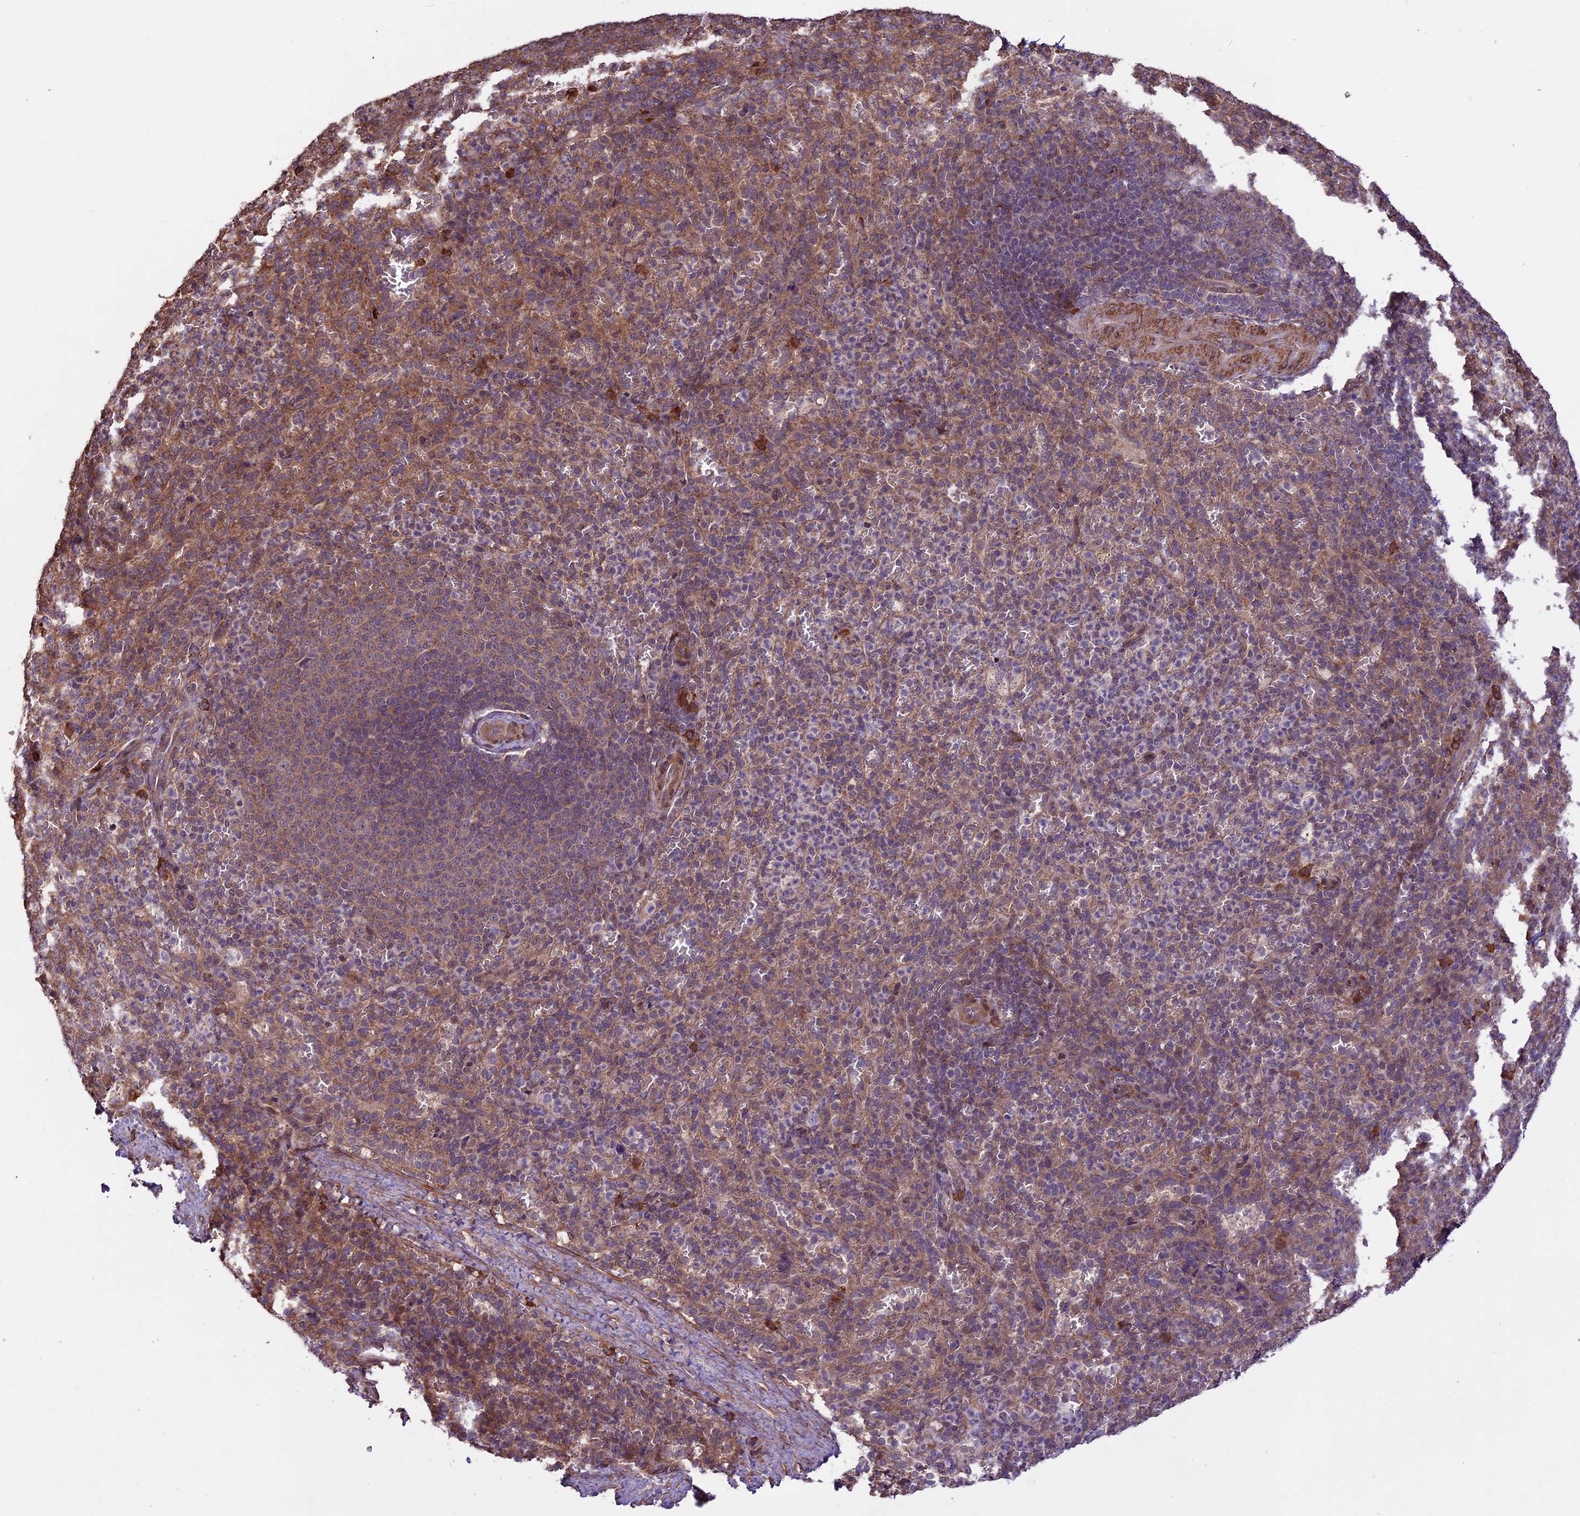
{"staining": {"intensity": "moderate", "quantity": "25%-75%", "location": "cytoplasmic/membranous"}, "tissue": "spleen", "cell_type": "Cells in red pulp", "image_type": "normal", "snomed": [{"axis": "morphology", "description": "Normal tissue, NOS"}, {"axis": "topography", "description": "Spleen"}], "caption": "A high-resolution photomicrograph shows IHC staining of benign spleen, which reveals moderate cytoplasmic/membranous staining in approximately 25%-75% of cells in red pulp.", "gene": "HDAC5", "patient": {"sex": "female", "age": 21}}